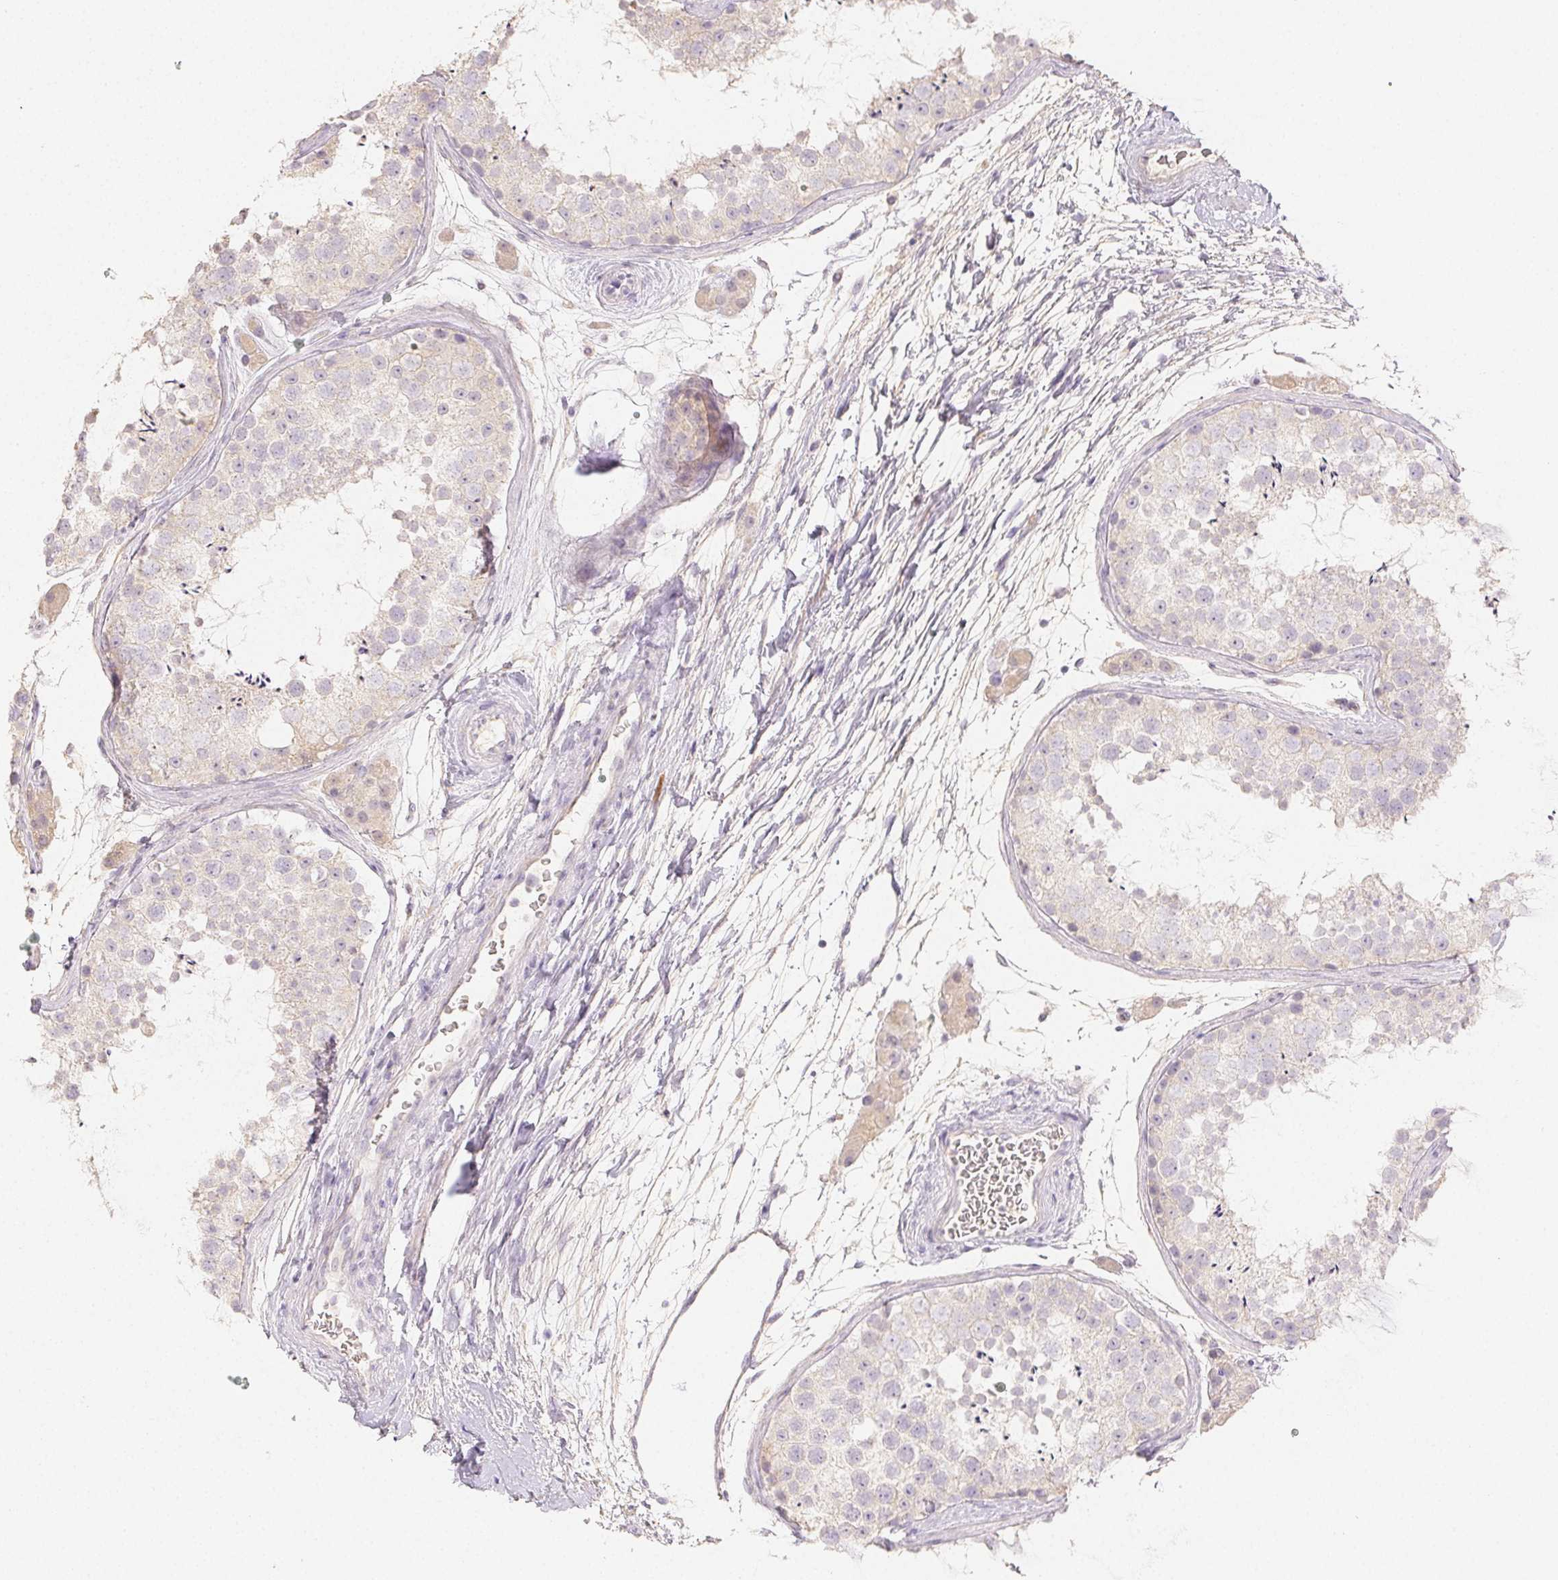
{"staining": {"intensity": "weak", "quantity": "<25%", "location": "cytoplasmic/membranous"}, "tissue": "testis", "cell_type": "Cells in seminiferous ducts", "image_type": "normal", "snomed": [{"axis": "morphology", "description": "Normal tissue, NOS"}, {"axis": "topography", "description": "Testis"}], "caption": "DAB (3,3'-diaminobenzidine) immunohistochemical staining of unremarkable testis exhibits no significant expression in cells in seminiferous ducts.", "gene": "ACVR1B", "patient": {"sex": "male", "age": 41}}